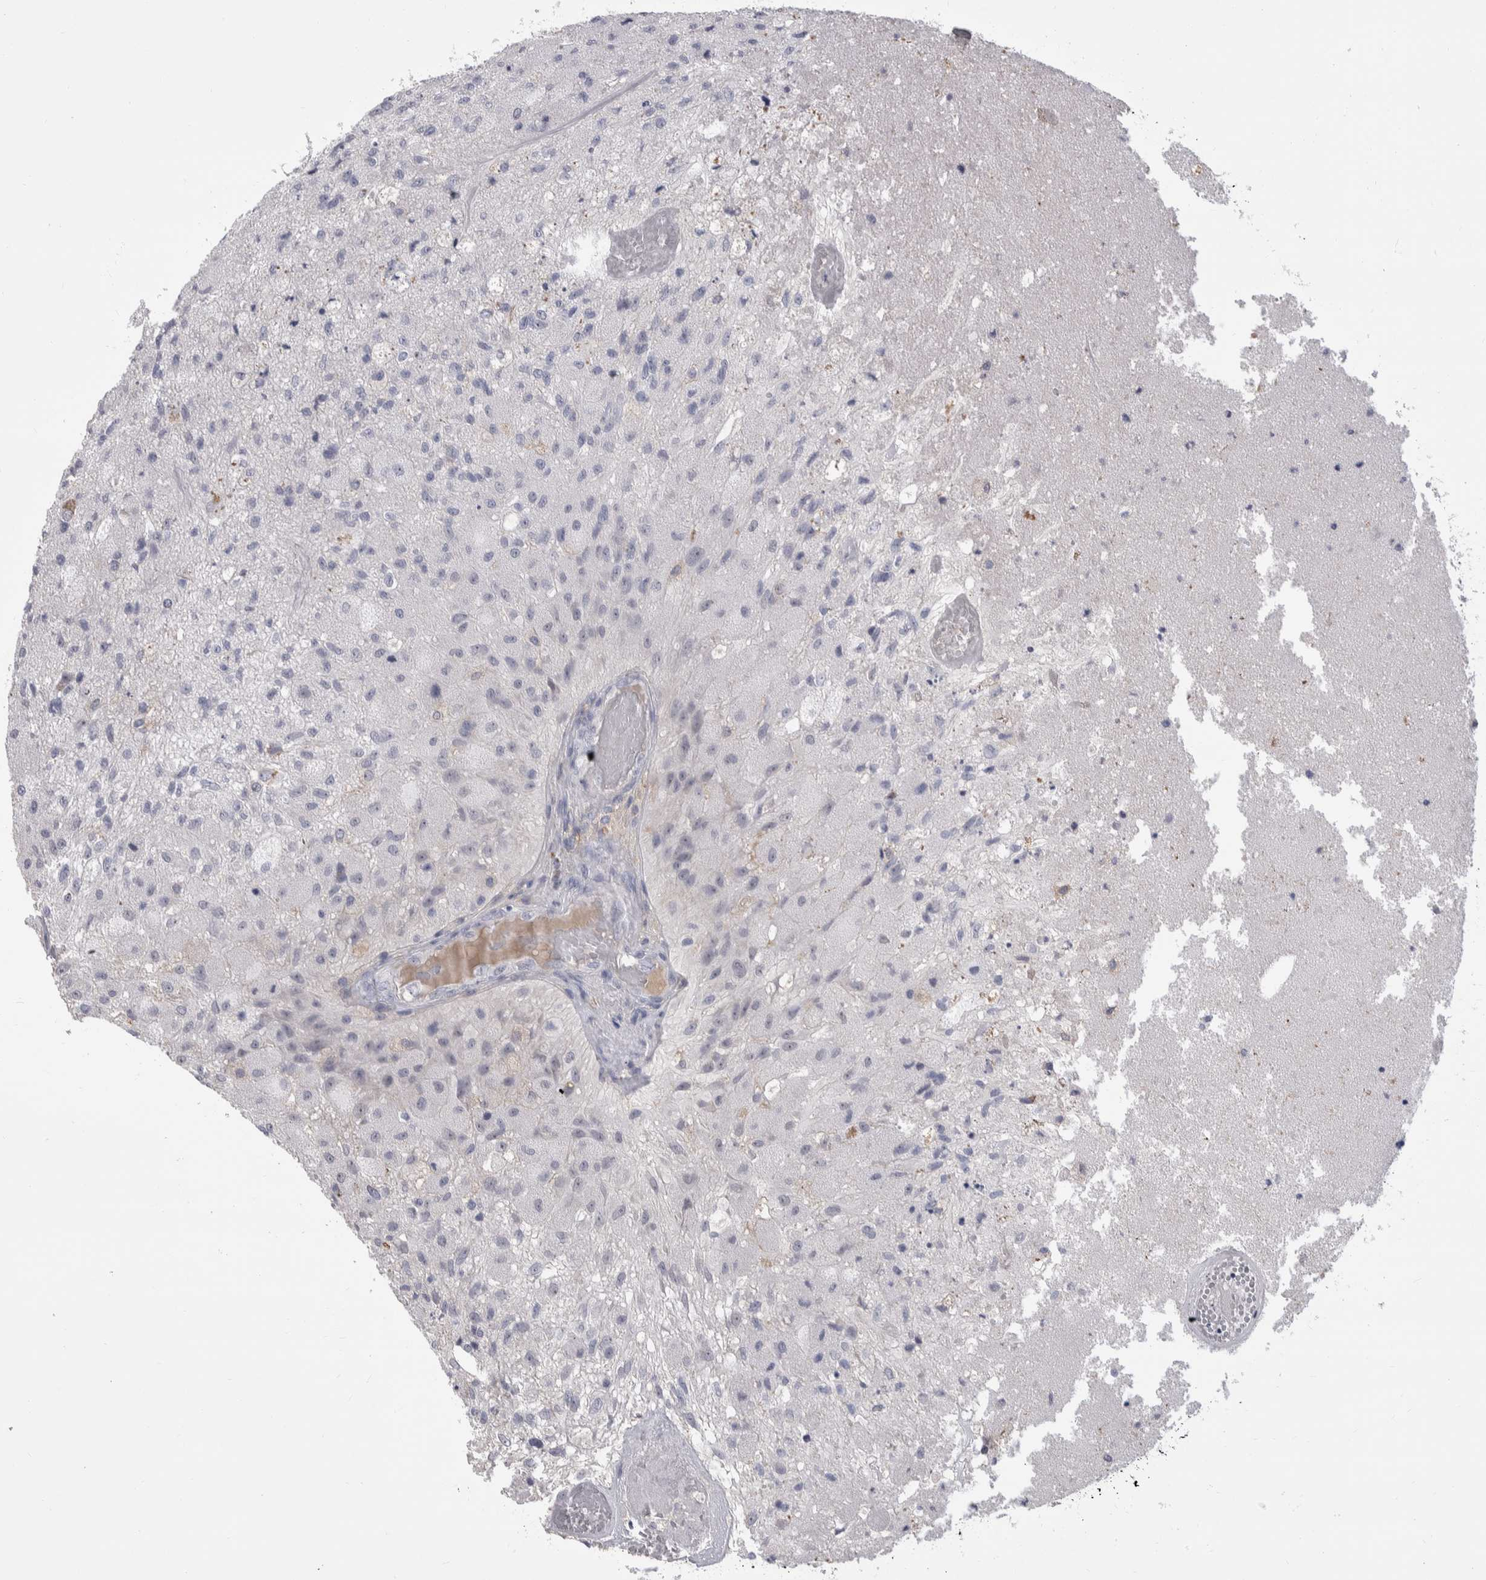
{"staining": {"intensity": "negative", "quantity": "none", "location": "none"}, "tissue": "glioma", "cell_type": "Tumor cells", "image_type": "cancer", "snomed": [{"axis": "morphology", "description": "Normal tissue, NOS"}, {"axis": "morphology", "description": "Glioma, malignant, High grade"}, {"axis": "topography", "description": "Cerebral cortex"}], "caption": "High power microscopy micrograph of an IHC photomicrograph of malignant glioma (high-grade), revealing no significant expression in tumor cells. The staining was performed using DAB (3,3'-diaminobenzidine) to visualize the protein expression in brown, while the nuclei were stained in blue with hematoxylin (Magnification: 20x).", "gene": "CEP295NL", "patient": {"sex": "male", "age": 77}}